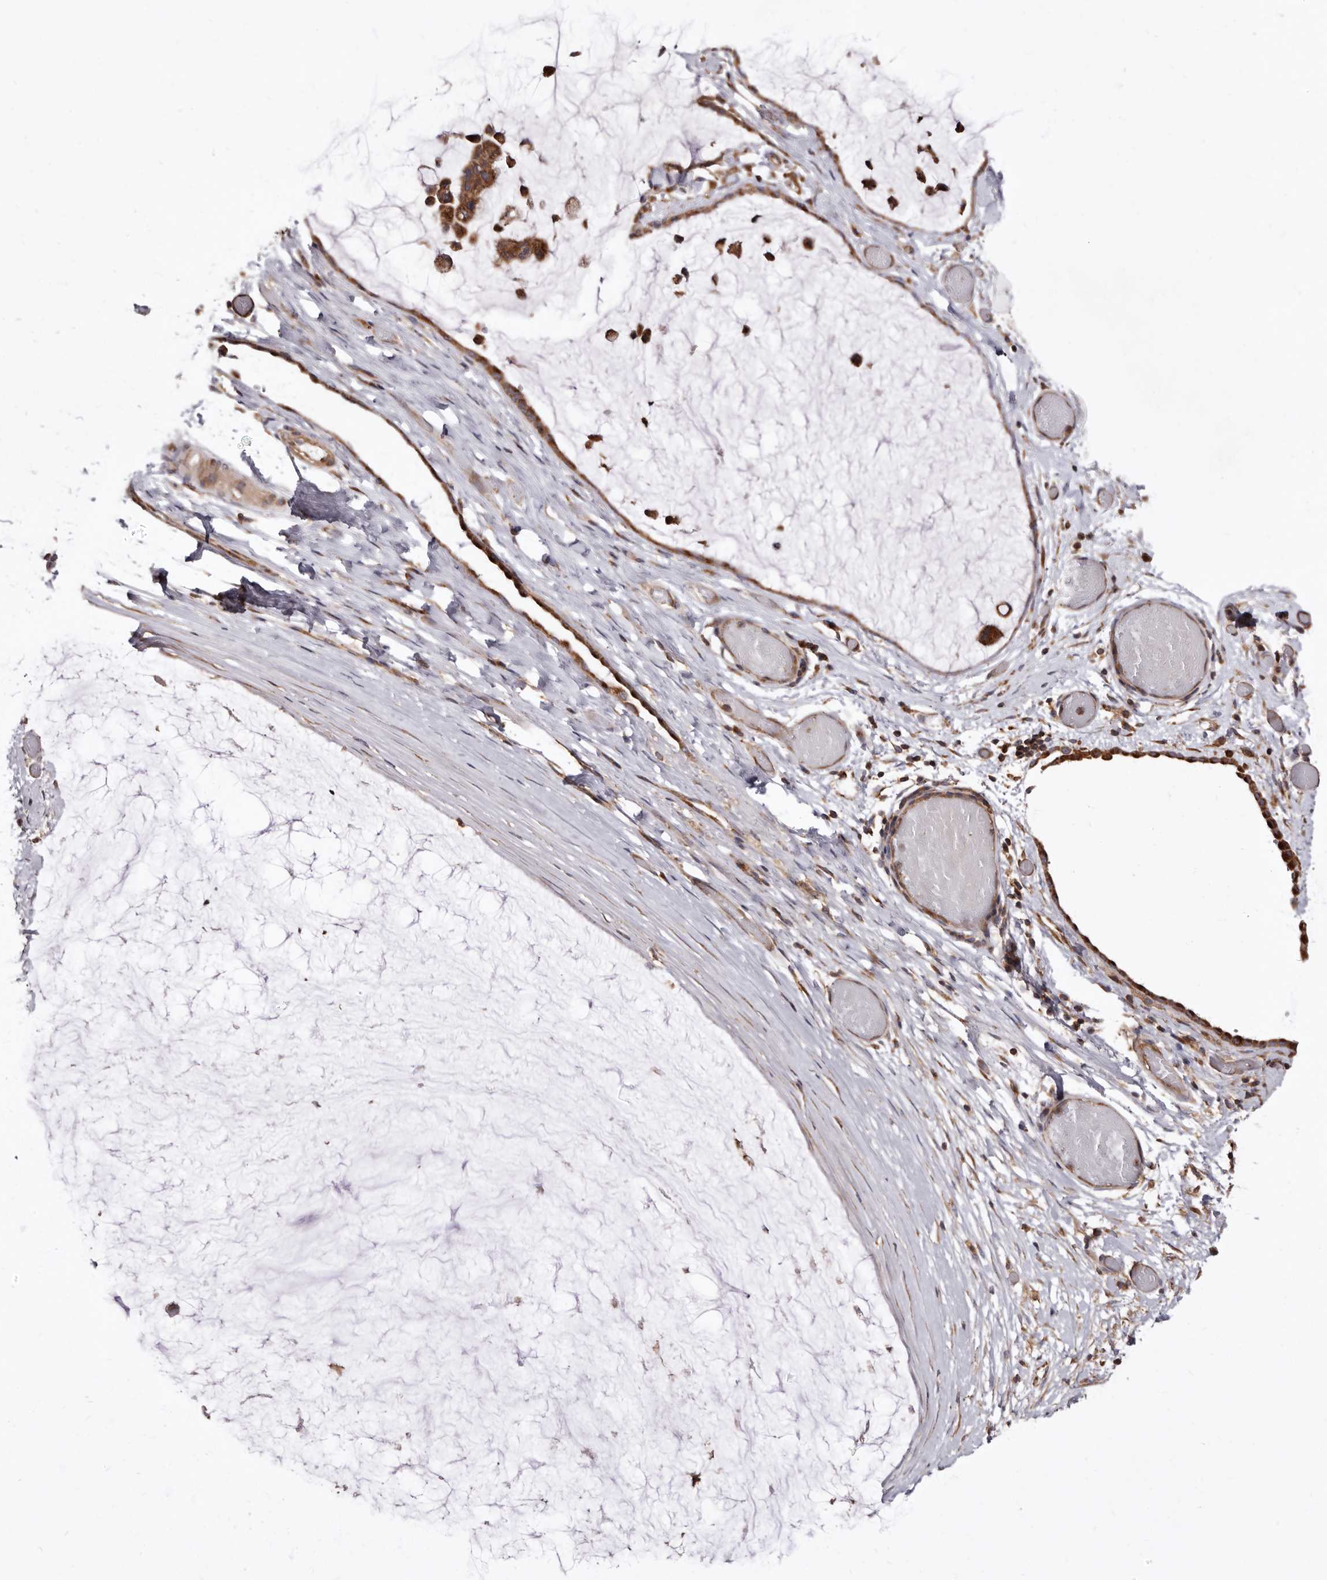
{"staining": {"intensity": "moderate", "quantity": ">75%", "location": "cytoplasmic/membranous"}, "tissue": "ovarian cancer", "cell_type": "Tumor cells", "image_type": "cancer", "snomed": [{"axis": "morphology", "description": "Cystadenocarcinoma, mucinous, NOS"}, {"axis": "topography", "description": "Ovary"}], "caption": "Human ovarian cancer (mucinous cystadenocarcinoma) stained for a protein (brown) exhibits moderate cytoplasmic/membranous positive staining in approximately >75% of tumor cells.", "gene": "COQ8B", "patient": {"sex": "female", "age": 39}}